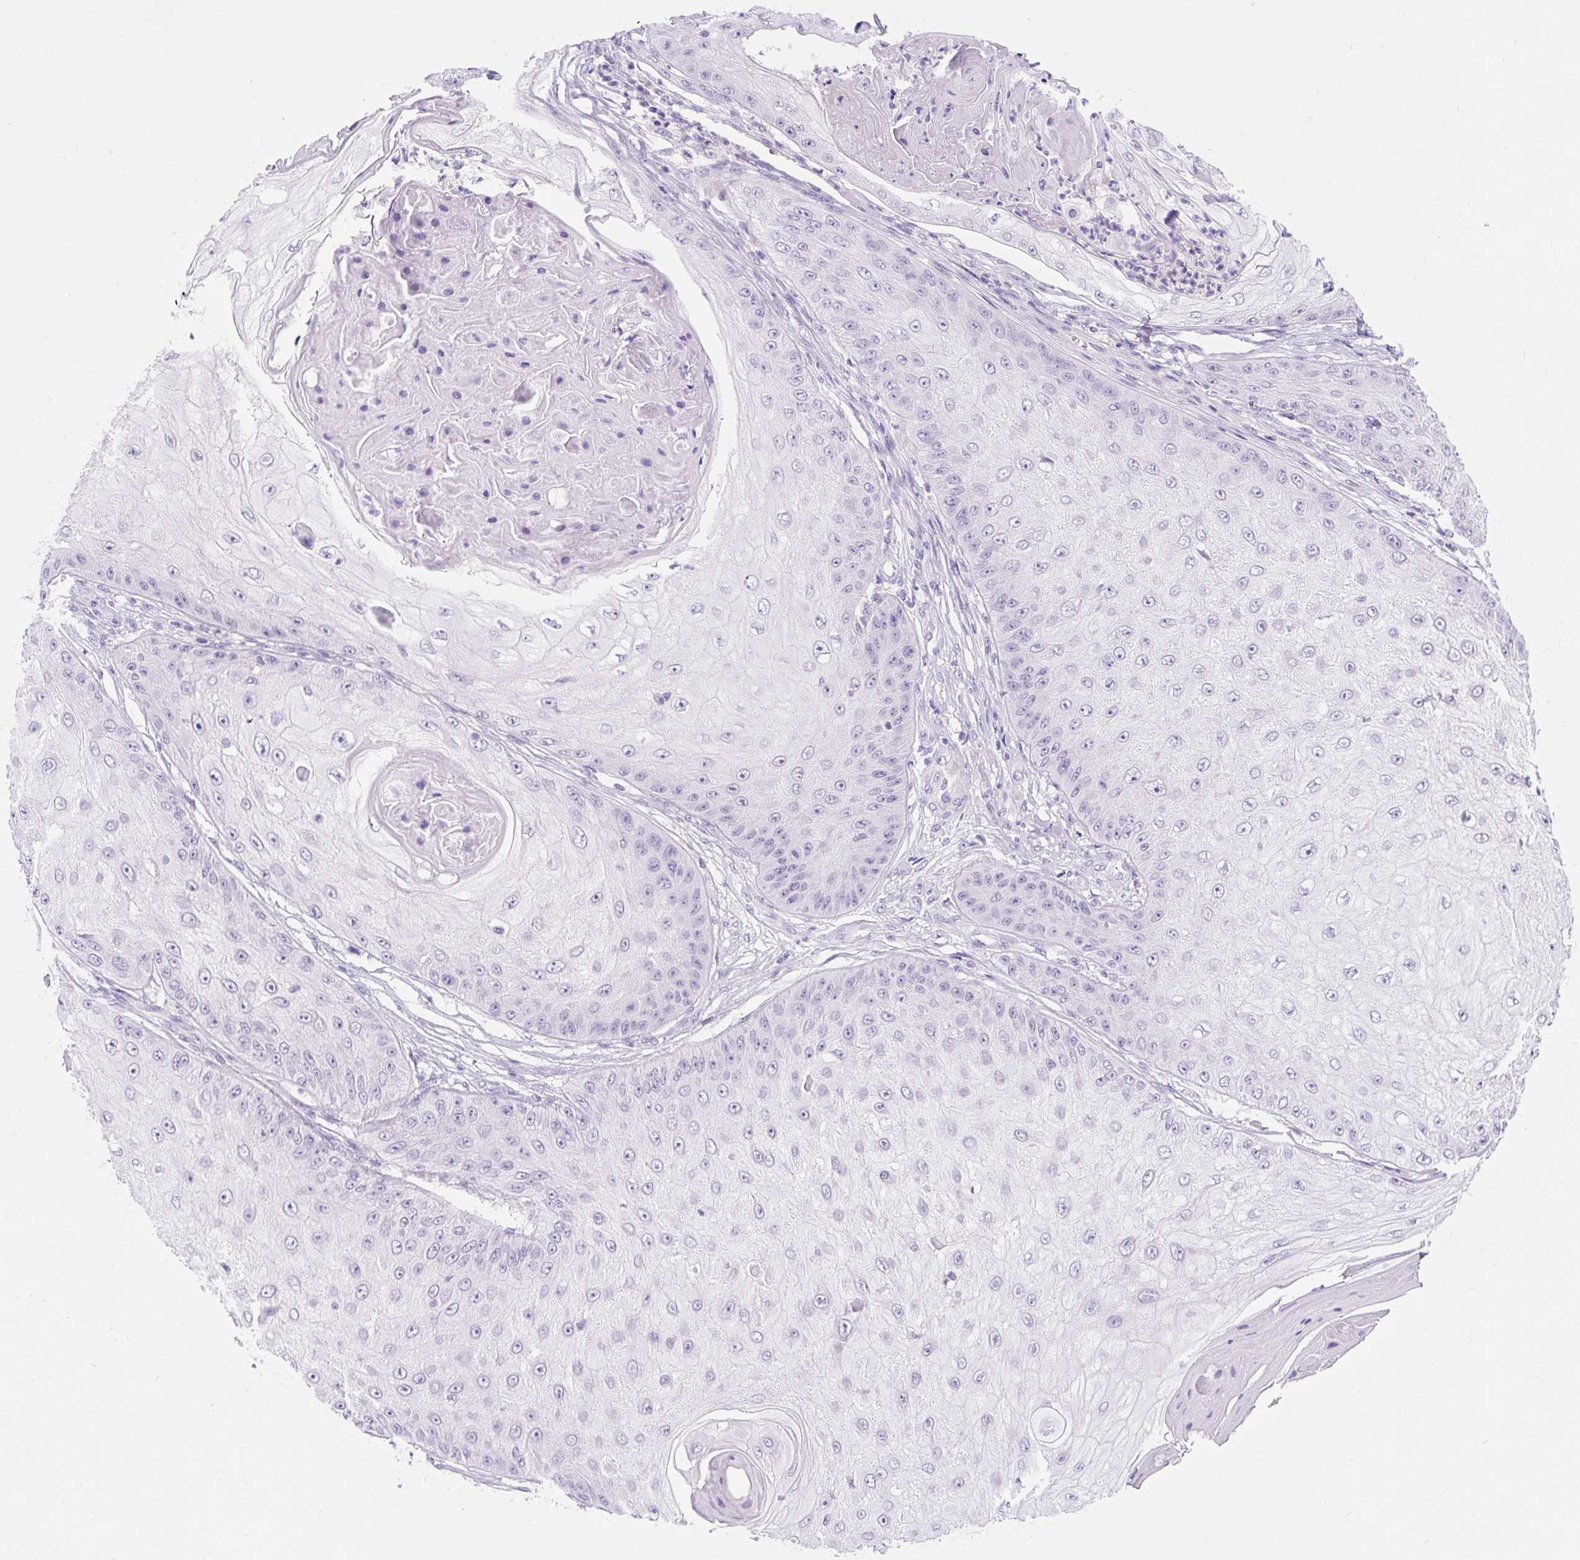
{"staining": {"intensity": "negative", "quantity": "none", "location": "none"}, "tissue": "skin cancer", "cell_type": "Tumor cells", "image_type": "cancer", "snomed": [{"axis": "morphology", "description": "Squamous cell carcinoma, NOS"}, {"axis": "topography", "description": "Skin"}], "caption": "Protein analysis of skin squamous cell carcinoma shows no significant expression in tumor cells.", "gene": "SLC28A1", "patient": {"sex": "male", "age": 70}}